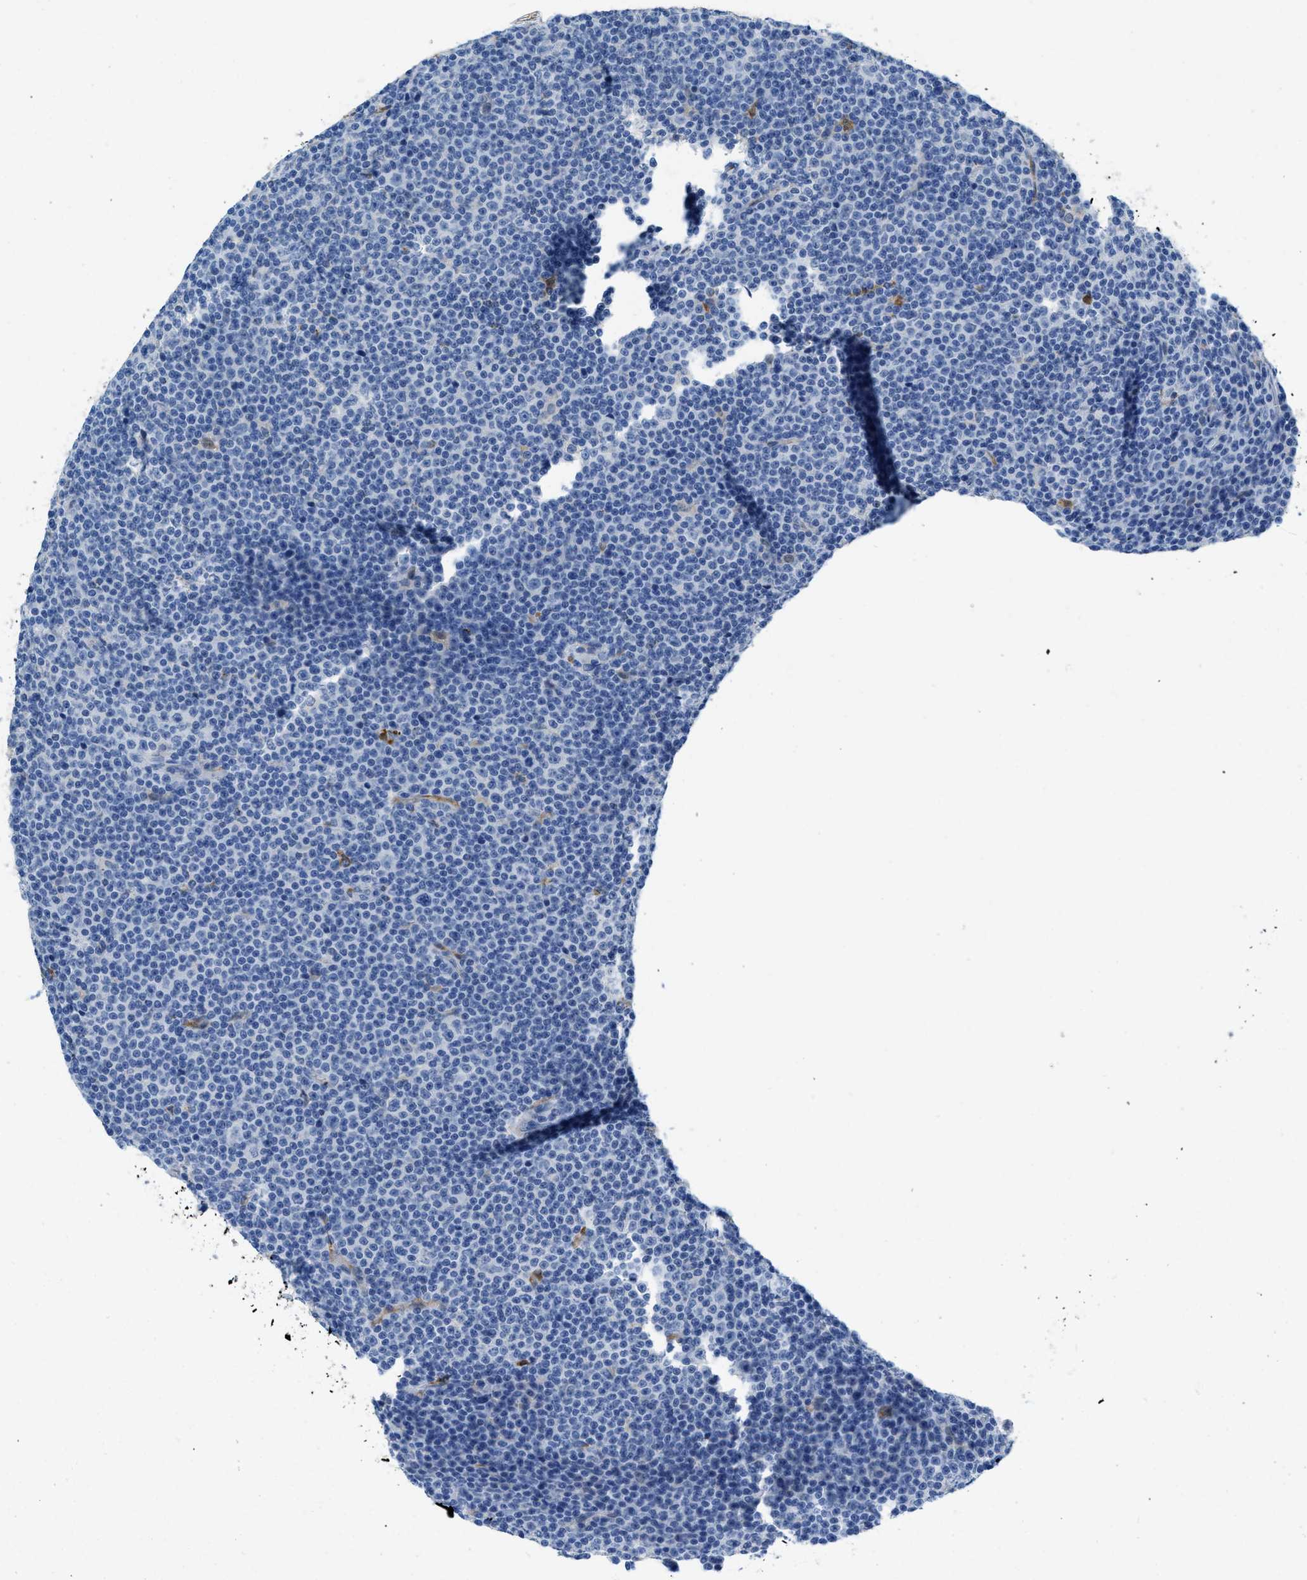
{"staining": {"intensity": "negative", "quantity": "none", "location": "none"}, "tissue": "lymphoma", "cell_type": "Tumor cells", "image_type": "cancer", "snomed": [{"axis": "morphology", "description": "Malignant lymphoma, non-Hodgkin's type, Low grade"}, {"axis": "topography", "description": "Lymph node"}], "caption": "Photomicrograph shows no significant protein positivity in tumor cells of lymphoma.", "gene": "SPEG", "patient": {"sex": "female", "age": 67}}